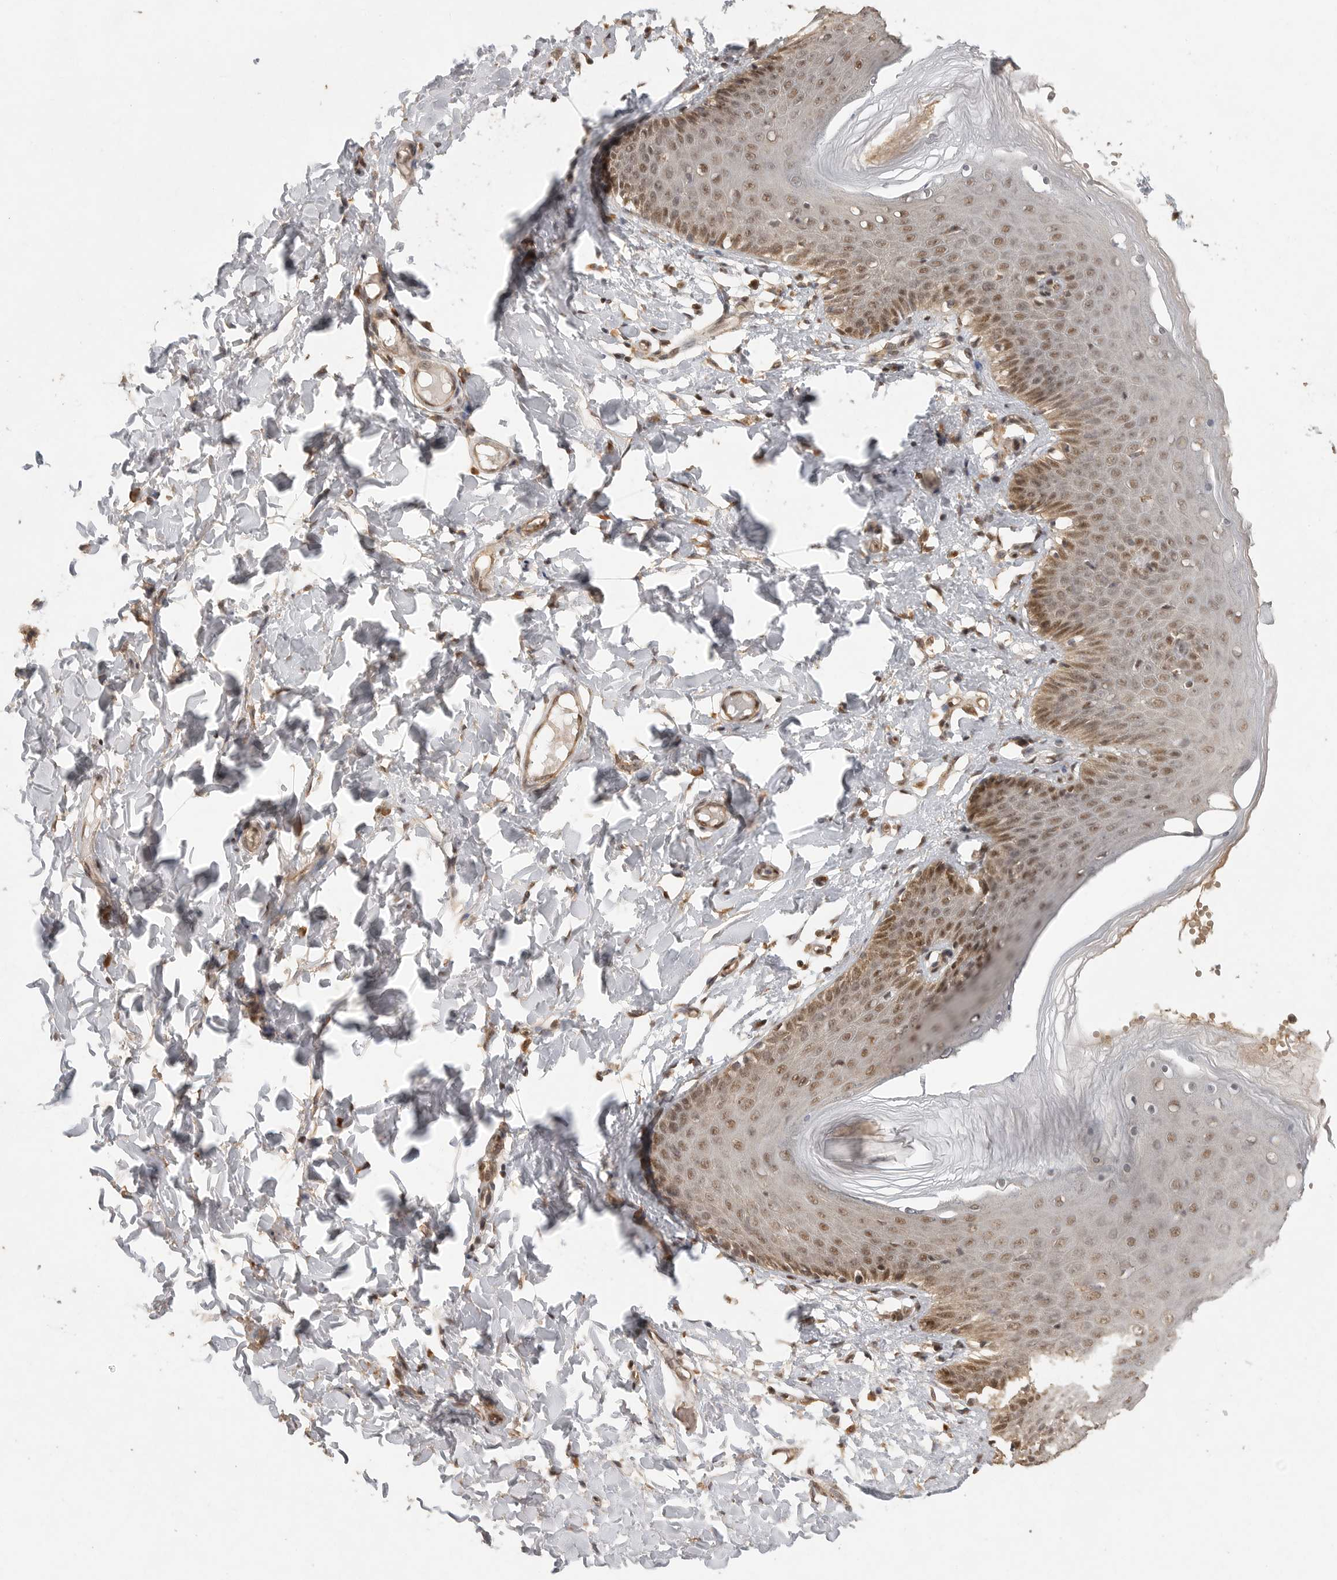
{"staining": {"intensity": "moderate", "quantity": ">75%", "location": "cytoplasmic/membranous,nuclear"}, "tissue": "skin", "cell_type": "Epidermal cells", "image_type": "normal", "snomed": [{"axis": "morphology", "description": "Normal tissue, NOS"}, {"axis": "topography", "description": "Vulva"}], "caption": "Moderate cytoplasmic/membranous,nuclear expression for a protein is identified in approximately >75% of epidermal cells of benign skin using immunohistochemistry (IHC).", "gene": "DFFA", "patient": {"sex": "female", "age": 66}}